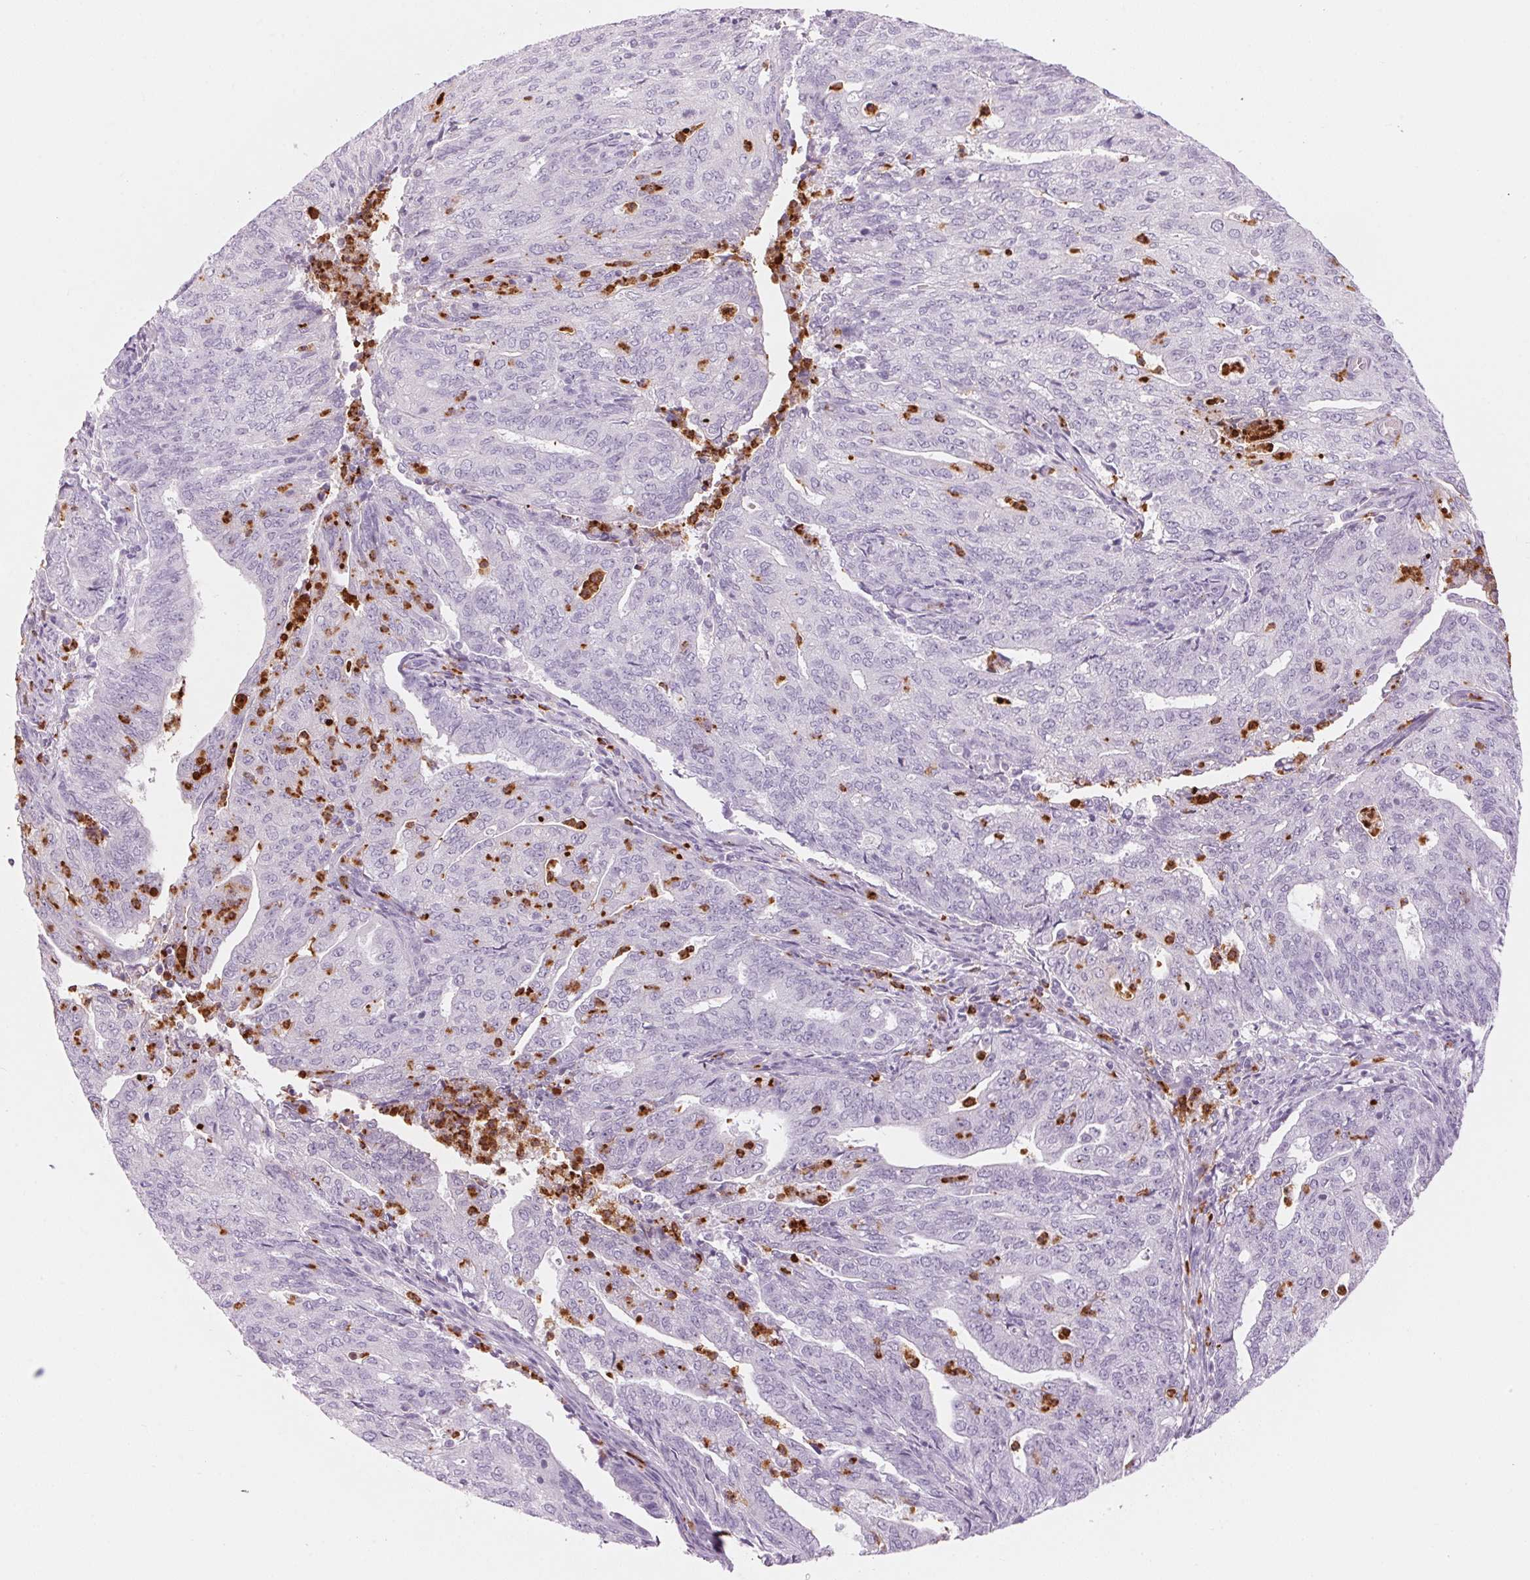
{"staining": {"intensity": "negative", "quantity": "none", "location": "none"}, "tissue": "endometrial cancer", "cell_type": "Tumor cells", "image_type": "cancer", "snomed": [{"axis": "morphology", "description": "Adenocarcinoma, NOS"}, {"axis": "topography", "description": "Endometrium"}], "caption": "Photomicrograph shows no protein staining in tumor cells of endometrial cancer (adenocarcinoma) tissue.", "gene": "KLK7", "patient": {"sex": "female", "age": 82}}